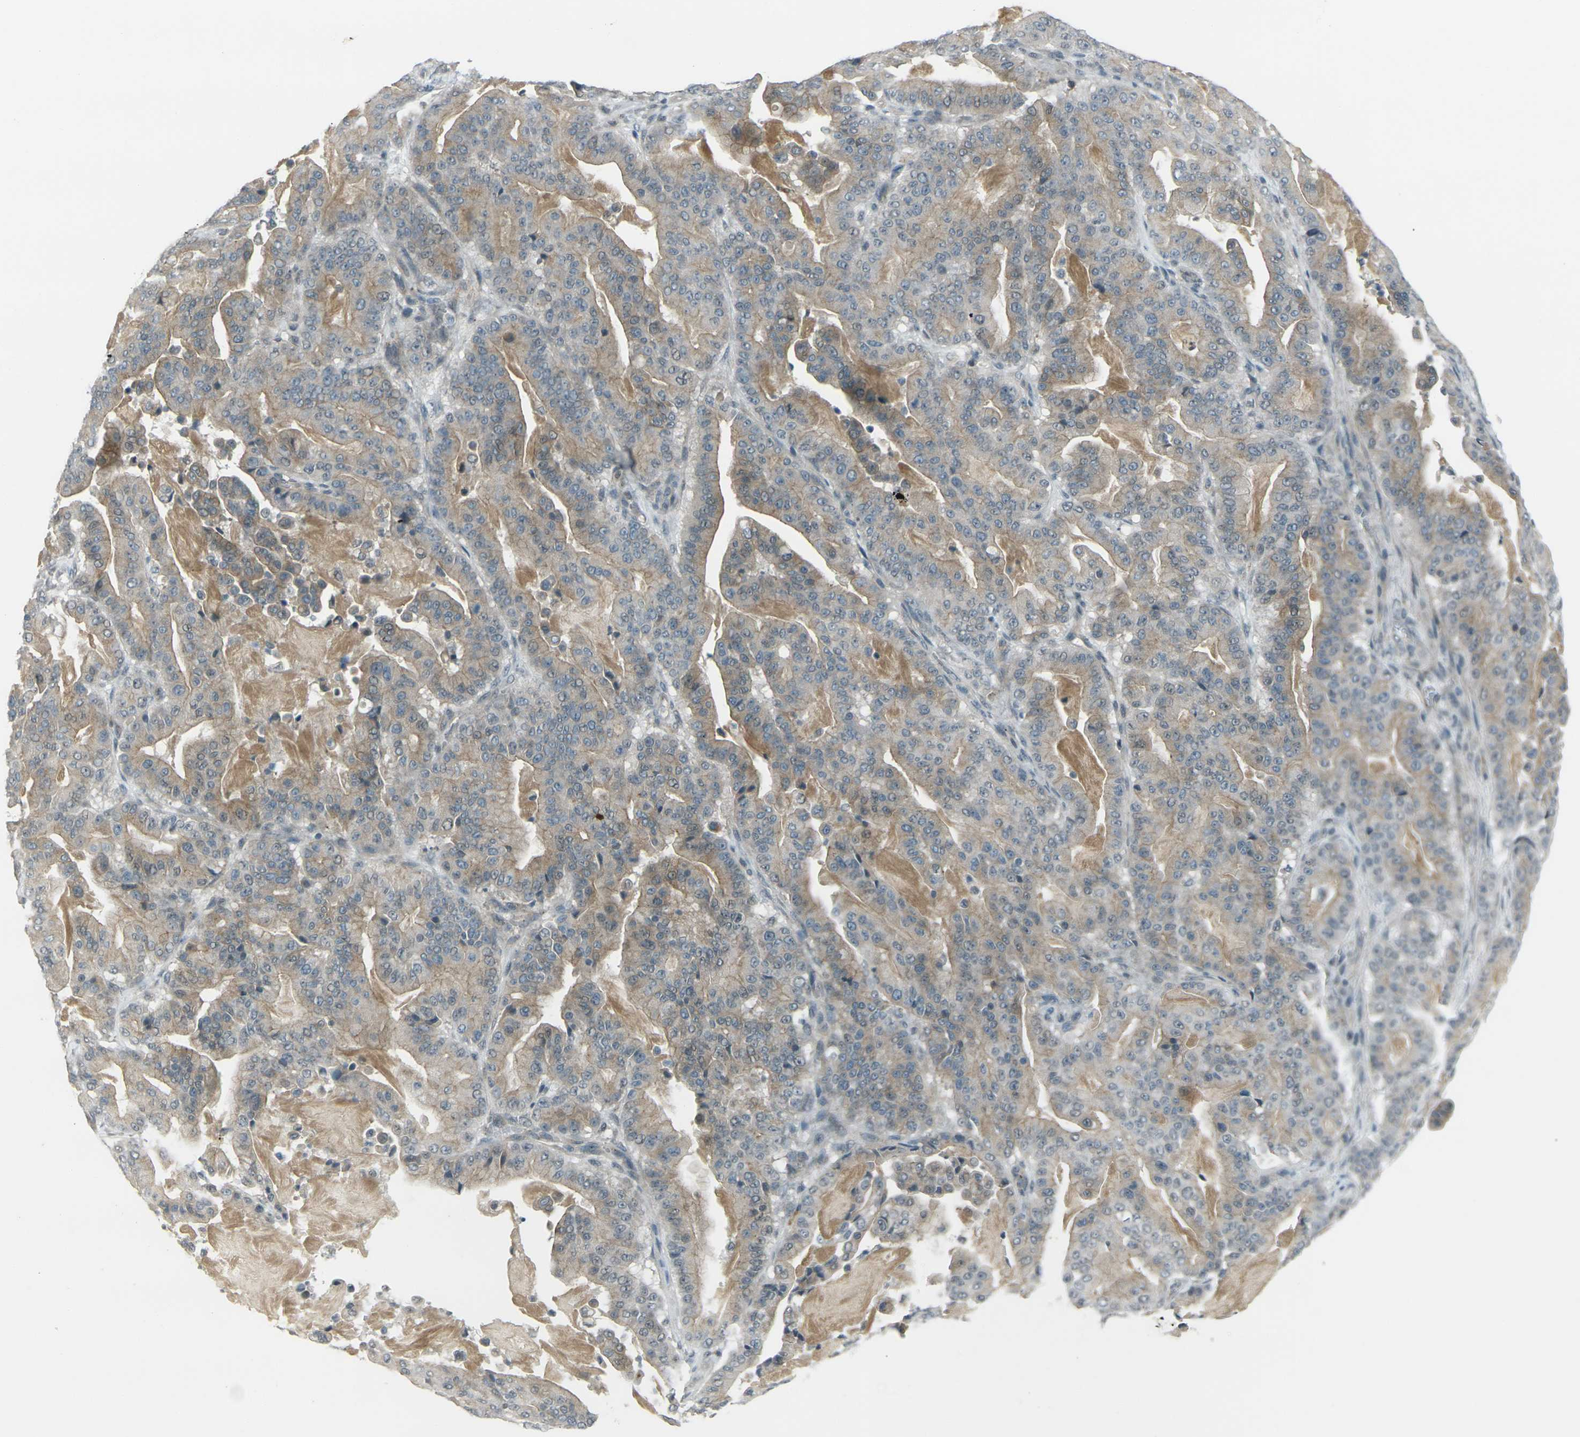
{"staining": {"intensity": "moderate", "quantity": "25%-75%", "location": "cytoplasmic/membranous"}, "tissue": "pancreatic cancer", "cell_type": "Tumor cells", "image_type": "cancer", "snomed": [{"axis": "morphology", "description": "Adenocarcinoma, NOS"}, {"axis": "topography", "description": "Pancreas"}], "caption": "Tumor cells reveal moderate cytoplasmic/membranous positivity in about 25%-75% of cells in pancreatic cancer.", "gene": "GPR19", "patient": {"sex": "male", "age": 63}}